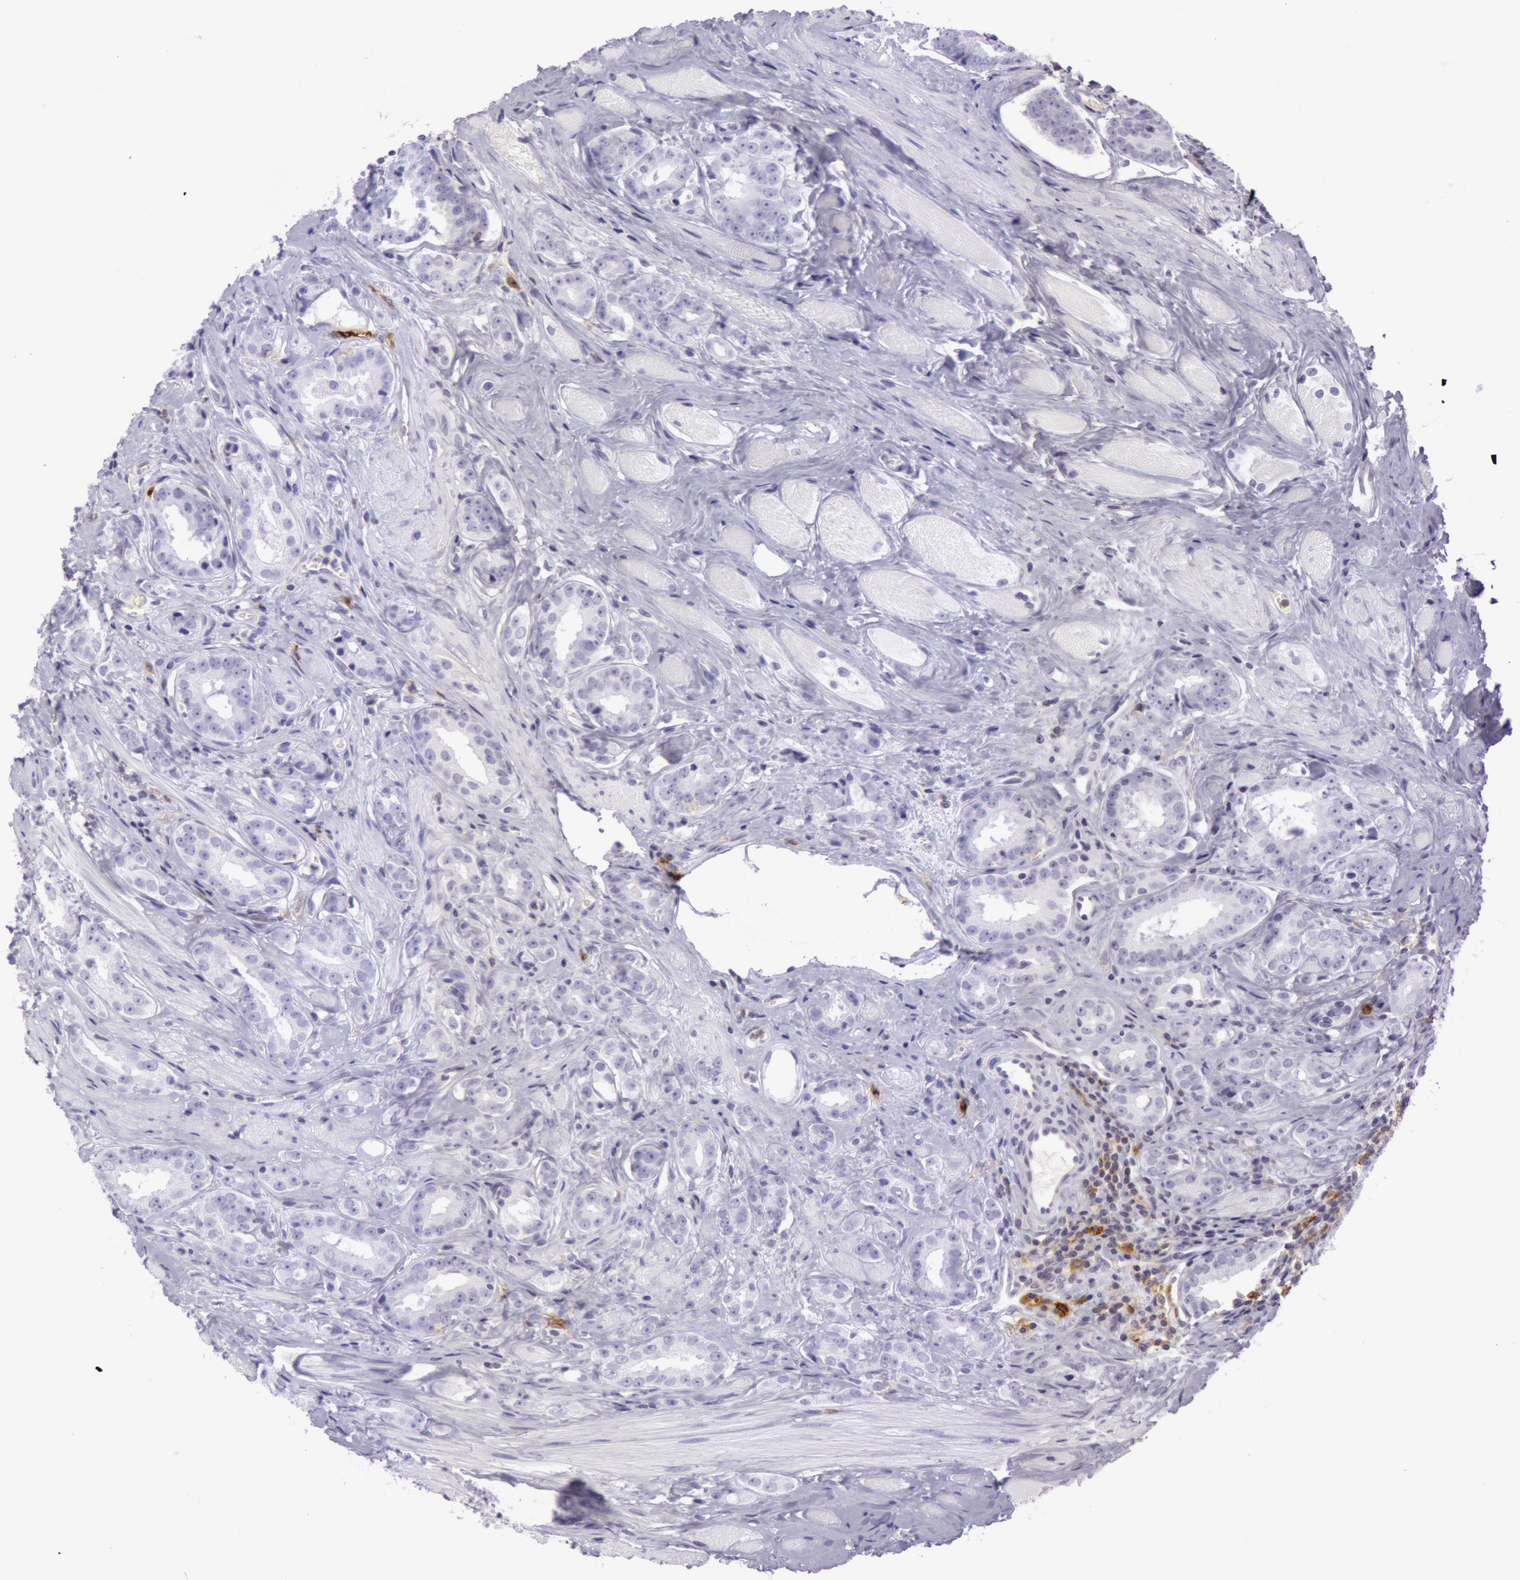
{"staining": {"intensity": "negative", "quantity": "none", "location": "none"}, "tissue": "prostate cancer", "cell_type": "Tumor cells", "image_type": "cancer", "snomed": [{"axis": "morphology", "description": "Adenocarcinoma, Medium grade"}, {"axis": "topography", "description": "Prostate"}], "caption": "Immunohistochemical staining of human prostate medium-grade adenocarcinoma exhibits no significant positivity in tumor cells.", "gene": "LY75", "patient": {"sex": "male", "age": 53}}